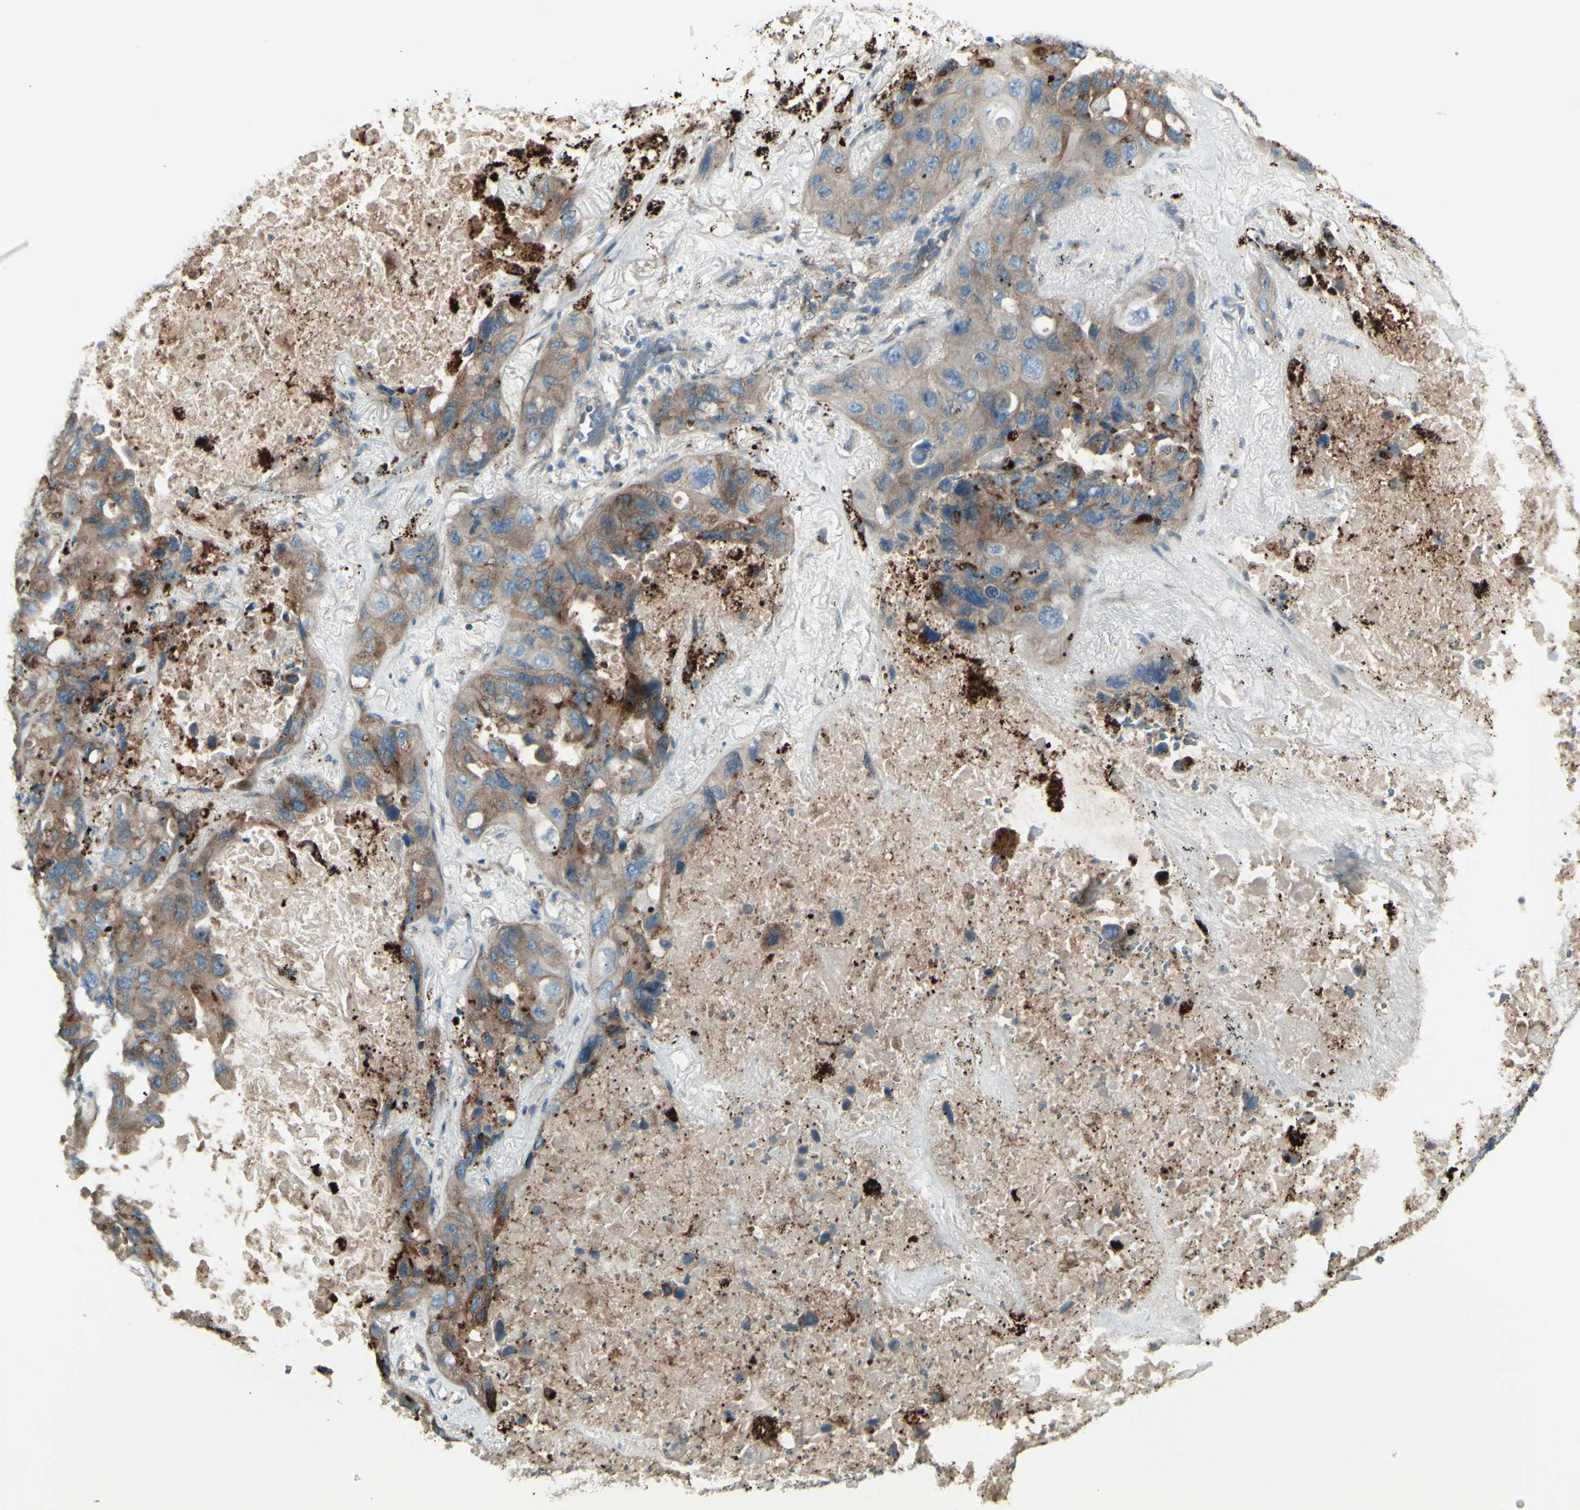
{"staining": {"intensity": "moderate", "quantity": ">75%", "location": "cytoplasmic/membranous"}, "tissue": "lung cancer", "cell_type": "Tumor cells", "image_type": "cancer", "snomed": [{"axis": "morphology", "description": "Squamous cell carcinoma, NOS"}, {"axis": "topography", "description": "Lung"}], "caption": "An IHC image of neoplastic tissue is shown. Protein staining in brown labels moderate cytoplasmic/membranous positivity in lung squamous cell carcinoma within tumor cells.", "gene": "PCDHGA2", "patient": {"sex": "female", "age": 73}}